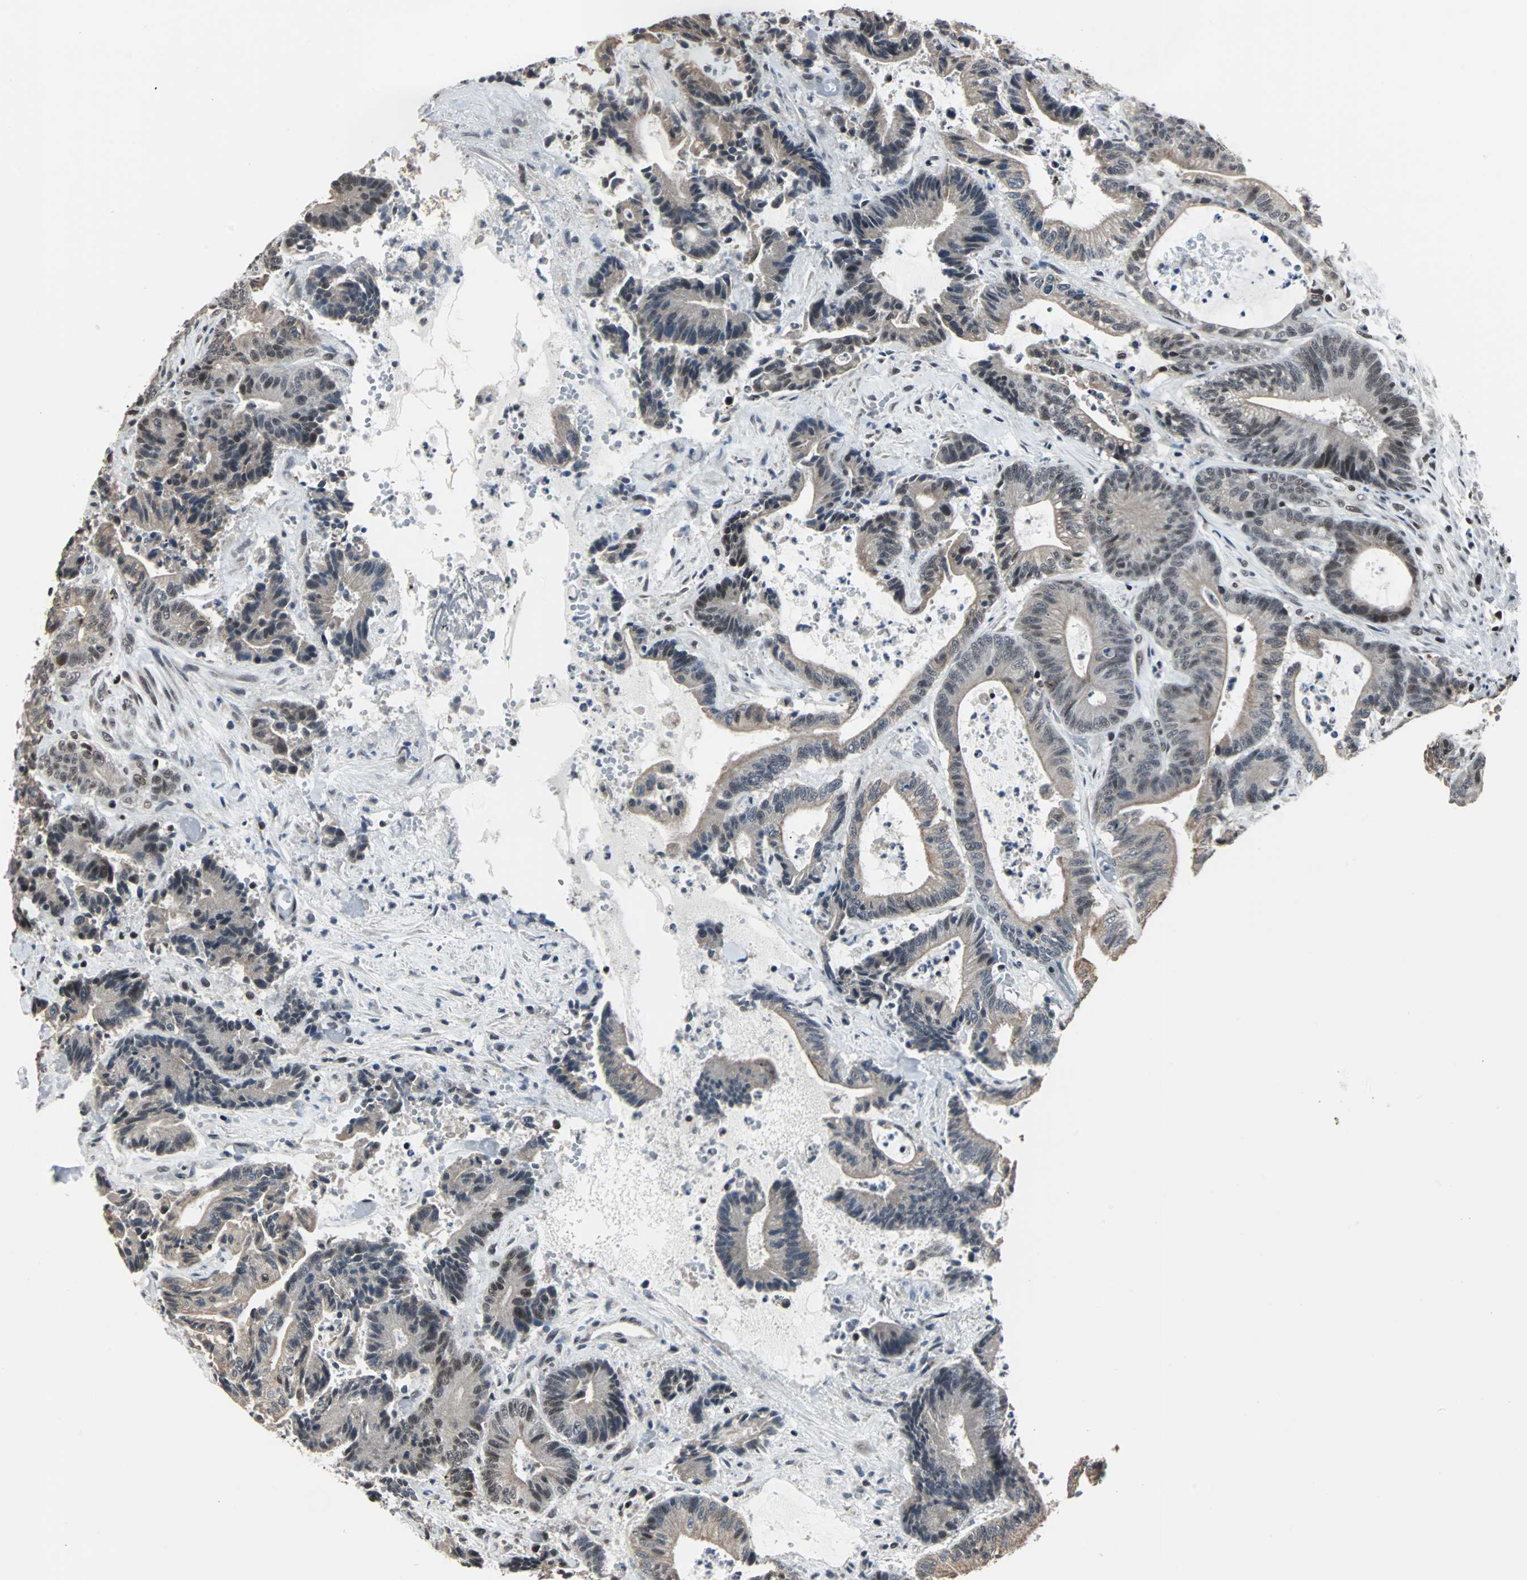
{"staining": {"intensity": "weak", "quantity": "25%-75%", "location": "cytoplasmic/membranous"}, "tissue": "colorectal cancer", "cell_type": "Tumor cells", "image_type": "cancer", "snomed": [{"axis": "morphology", "description": "Adenocarcinoma, NOS"}, {"axis": "topography", "description": "Colon"}], "caption": "Colorectal cancer (adenocarcinoma) stained for a protein displays weak cytoplasmic/membranous positivity in tumor cells. (brown staining indicates protein expression, while blue staining denotes nuclei).", "gene": "TERF2IP", "patient": {"sex": "female", "age": 84}}